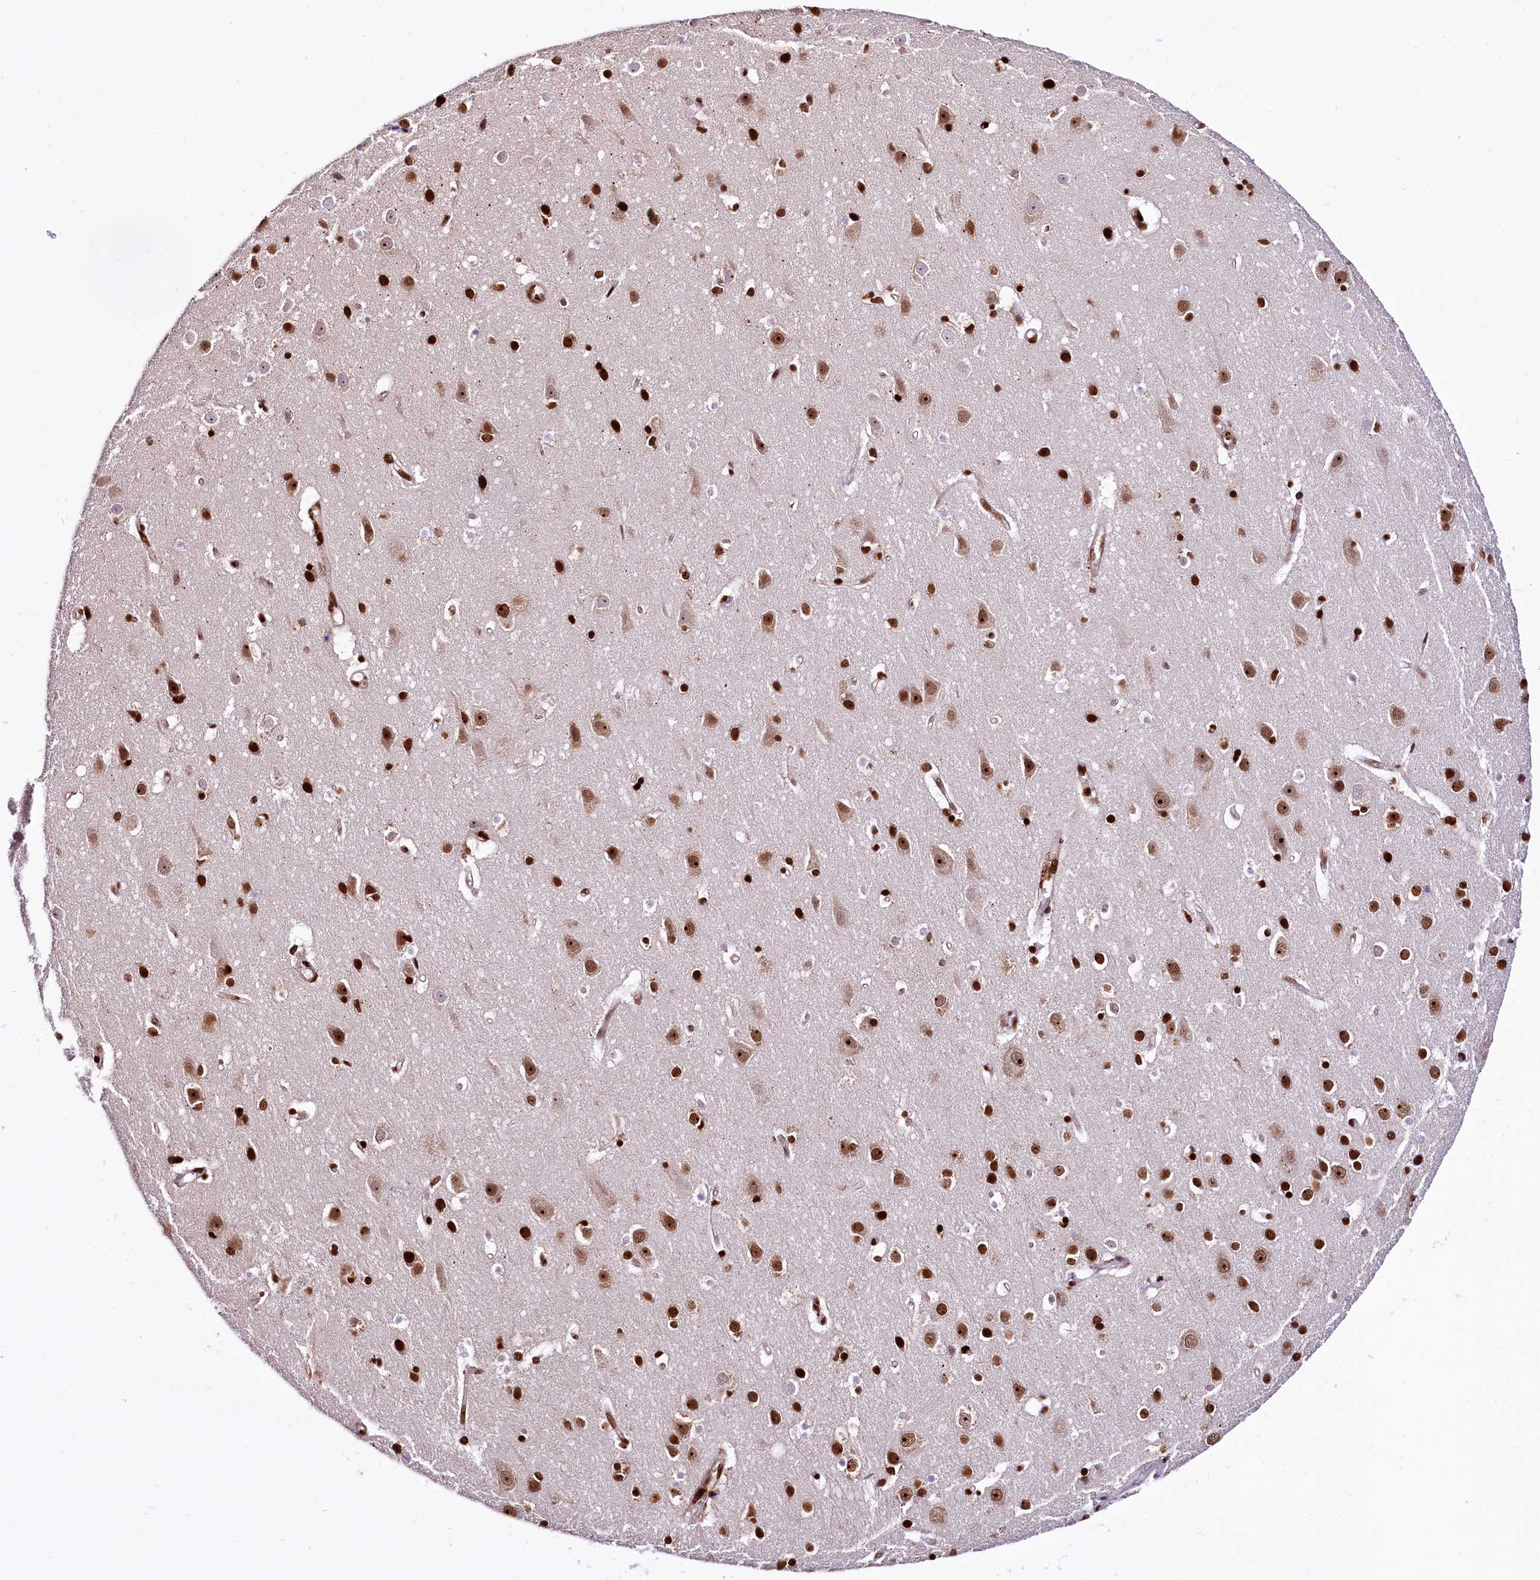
{"staining": {"intensity": "strong", "quantity": ">75%", "location": "nuclear"}, "tissue": "cerebral cortex", "cell_type": "Endothelial cells", "image_type": "normal", "snomed": [{"axis": "morphology", "description": "Normal tissue, NOS"}, {"axis": "topography", "description": "Cerebral cortex"}], "caption": "A high amount of strong nuclear positivity is appreciated in about >75% of endothelial cells in benign cerebral cortex. Immunohistochemistry (ihc) stains the protein of interest in brown and the nuclei are stained blue.", "gene": "PDS5B", "patient": {"sex": "male", "age": 54}}